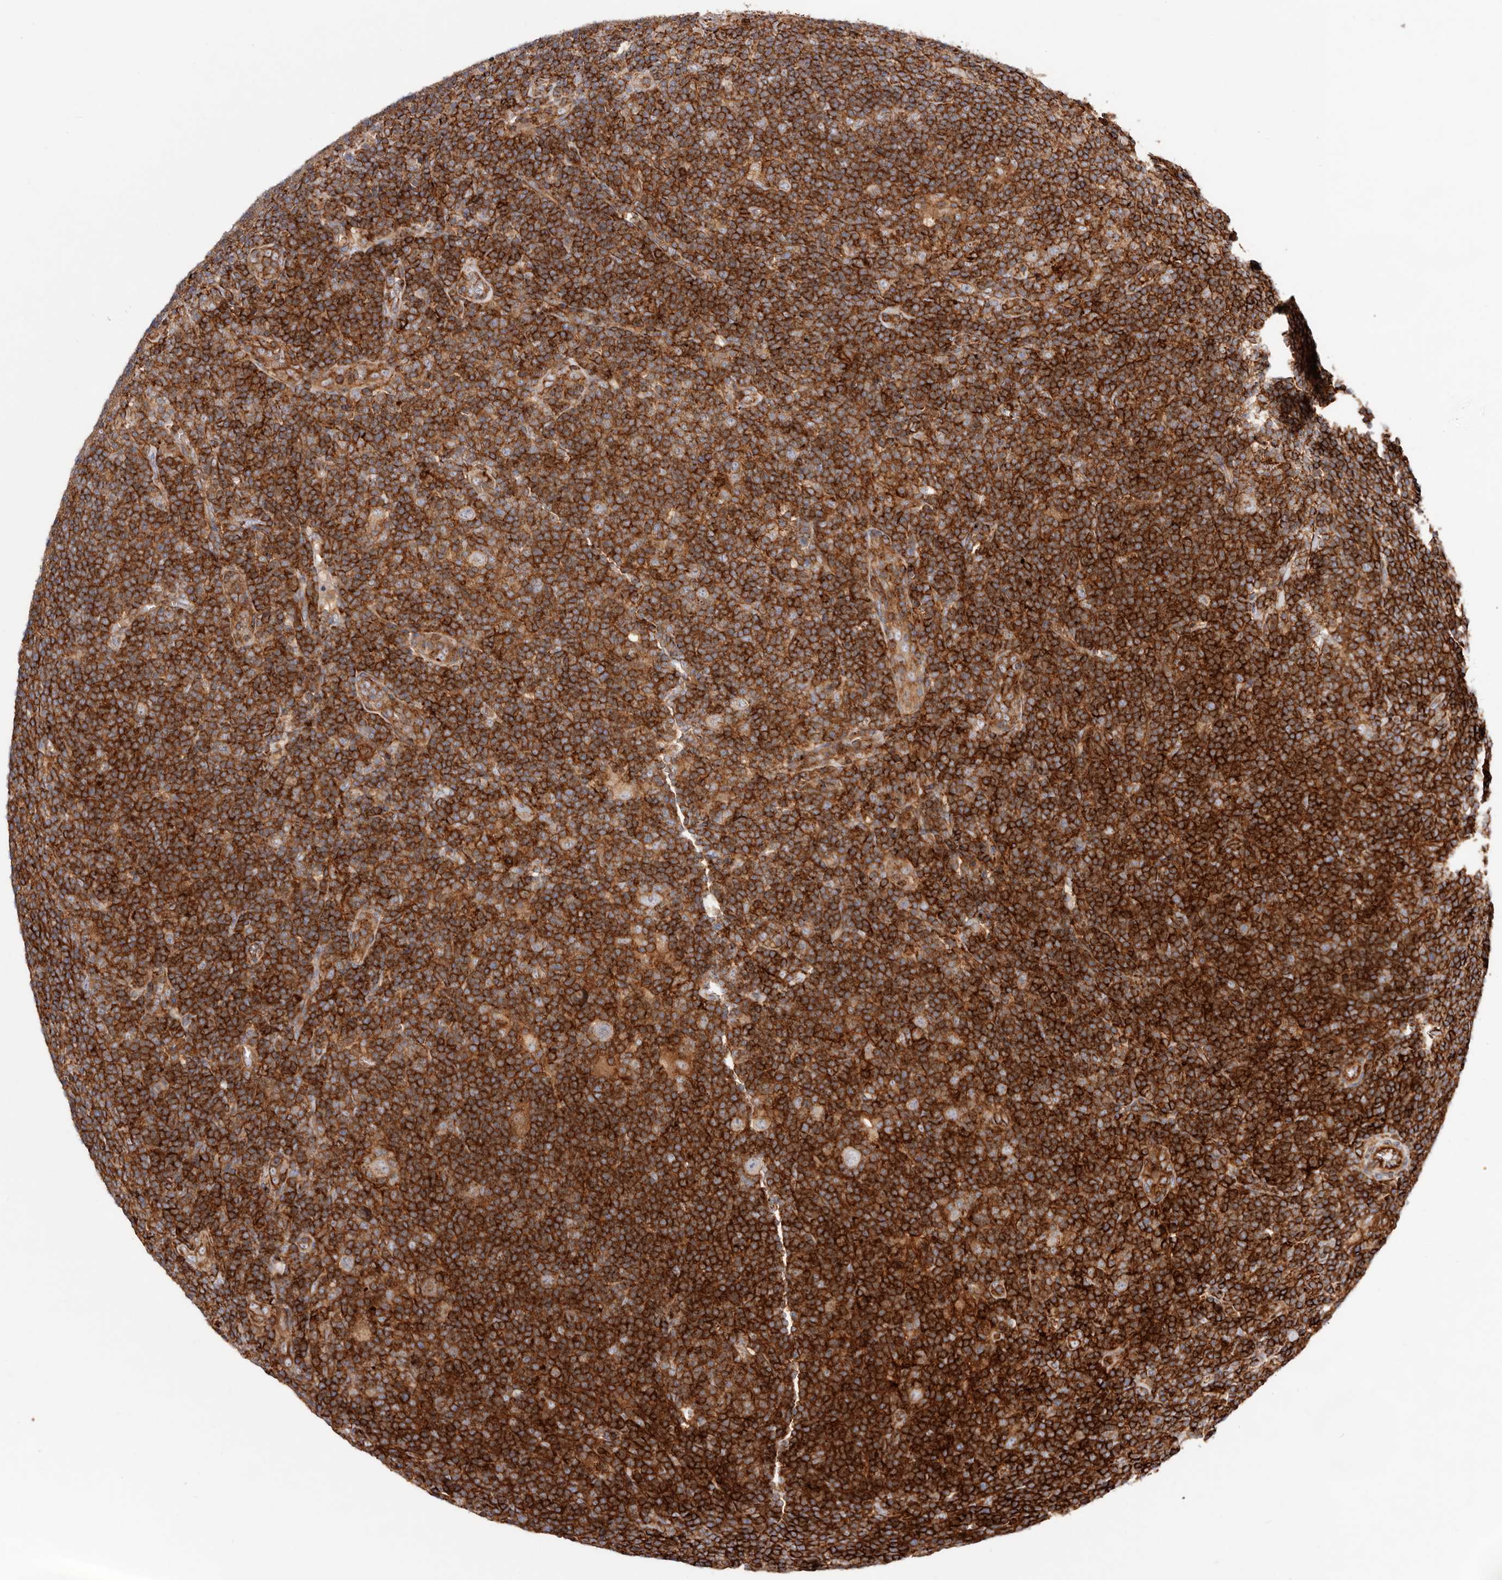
{"staining": {"intensity": "negative", "quantity": "none", "location": "none"}, "tissue": "lymphoma", "cell_type": "Tumor cells", "image_type": "cancer", "snomed": [{"axis": "morphology", "description": "Hodgkin's disease, NOS"}, {"axis": "topography", "description": "Lymph node"}], "caption": "Photomicrograph shows no significant protein staining in tumor cells of lymphoma.", "gene": "PTPN22", "patient": {"sex": "female", "age": 57}}